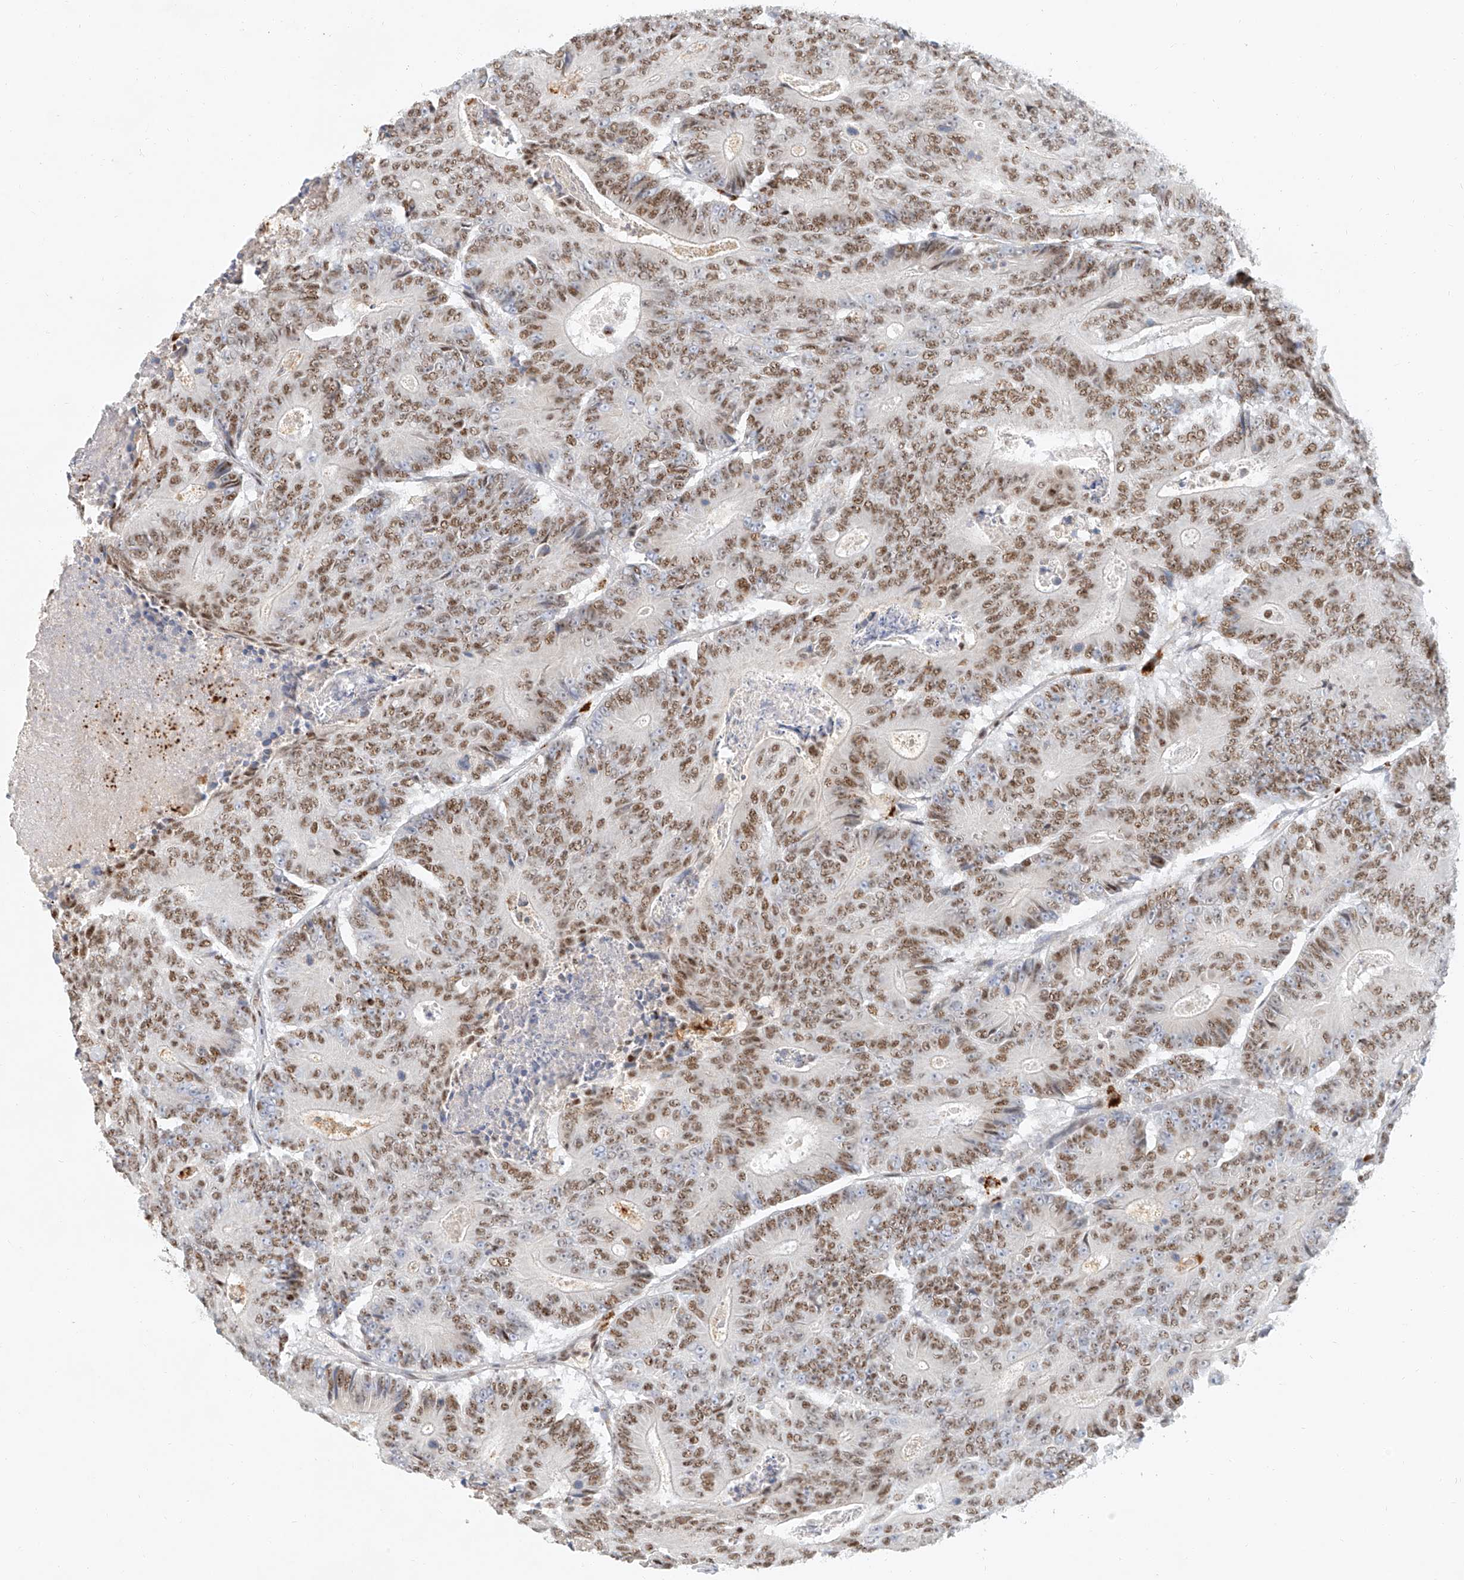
{"staining": {"intensity": "moderate", "quantity": ">75%", "location": "nuclear"}, "tissue": "colorectal cancer", "cell_type": "Tumor cells", "image_type": "cancer", "snomed": [{"axis": "morphology", "description": "Adenocarcinoma, NOS"}, {"axis": "topography", "description": "Colon"}], "caption": "The photomicrograph reveals immunohistochemical staining of adenocarcinoma (colorectal). There is moderate nuclear staining is seen in approximately >75% of tumor cells.", "gene": "CXorf58", "patient": {"sex": "male", "age": 83}}